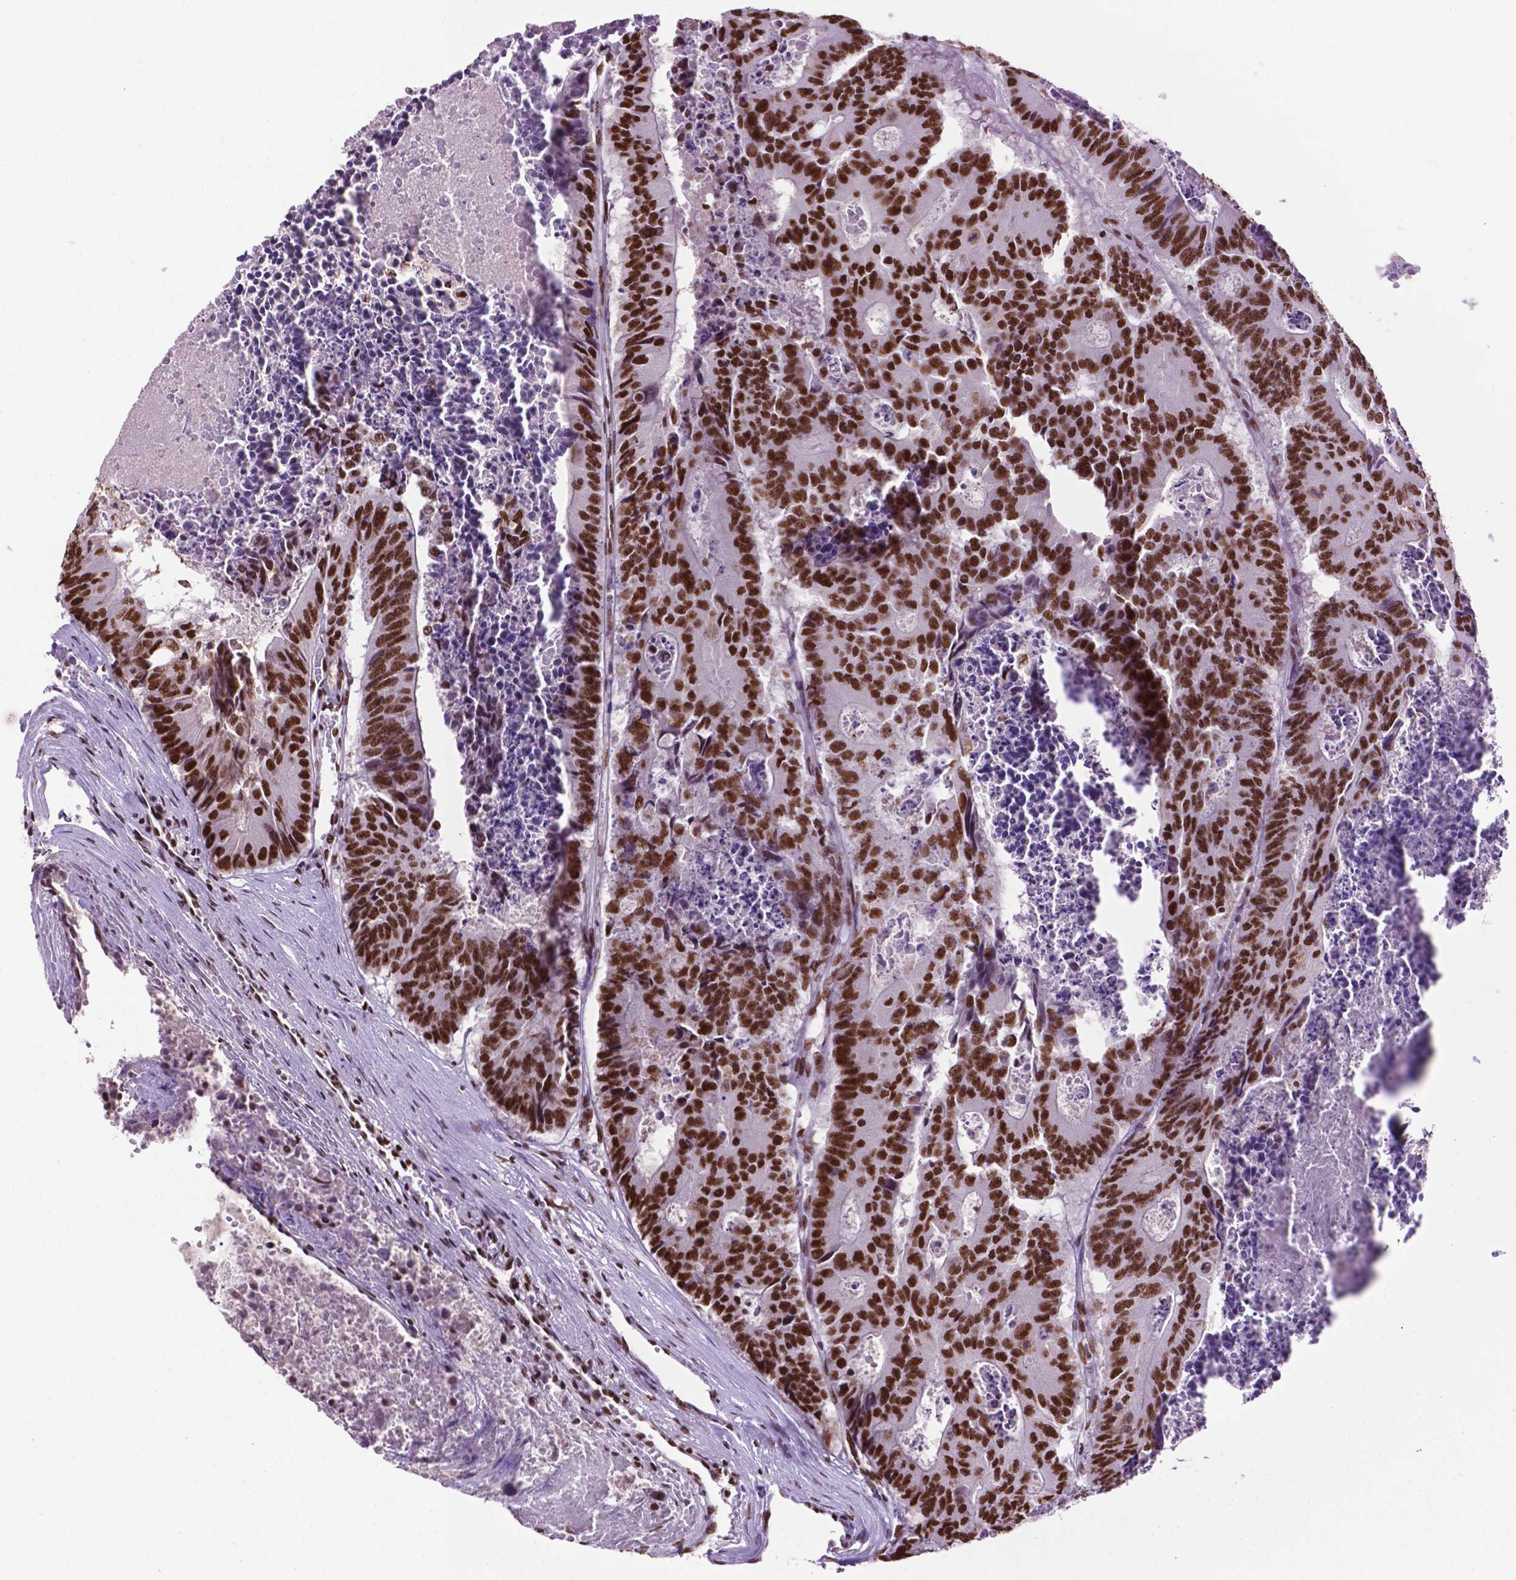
{"staining": {"intensity": "strong", "quantity": ">75%", "location": "nuclear"}, "tissue": "colorectal cancer", "cell_type": "Tumor cells", "image_type": "cancer", "snomed": [{"axis": "morphology", "description": "Adenocarcinoma, NOS"}, {"axis": "topography", "description": "Colon"}], "caption": "An immunohistochemistry photomicrograph of neoplastic tissue is shown. Protein staining in brown highlights strong nuclear positivity in colorectal cancer within tumor cells.", "gene": "CCAR2", "patient": {"sex": "male", "age": 87}}